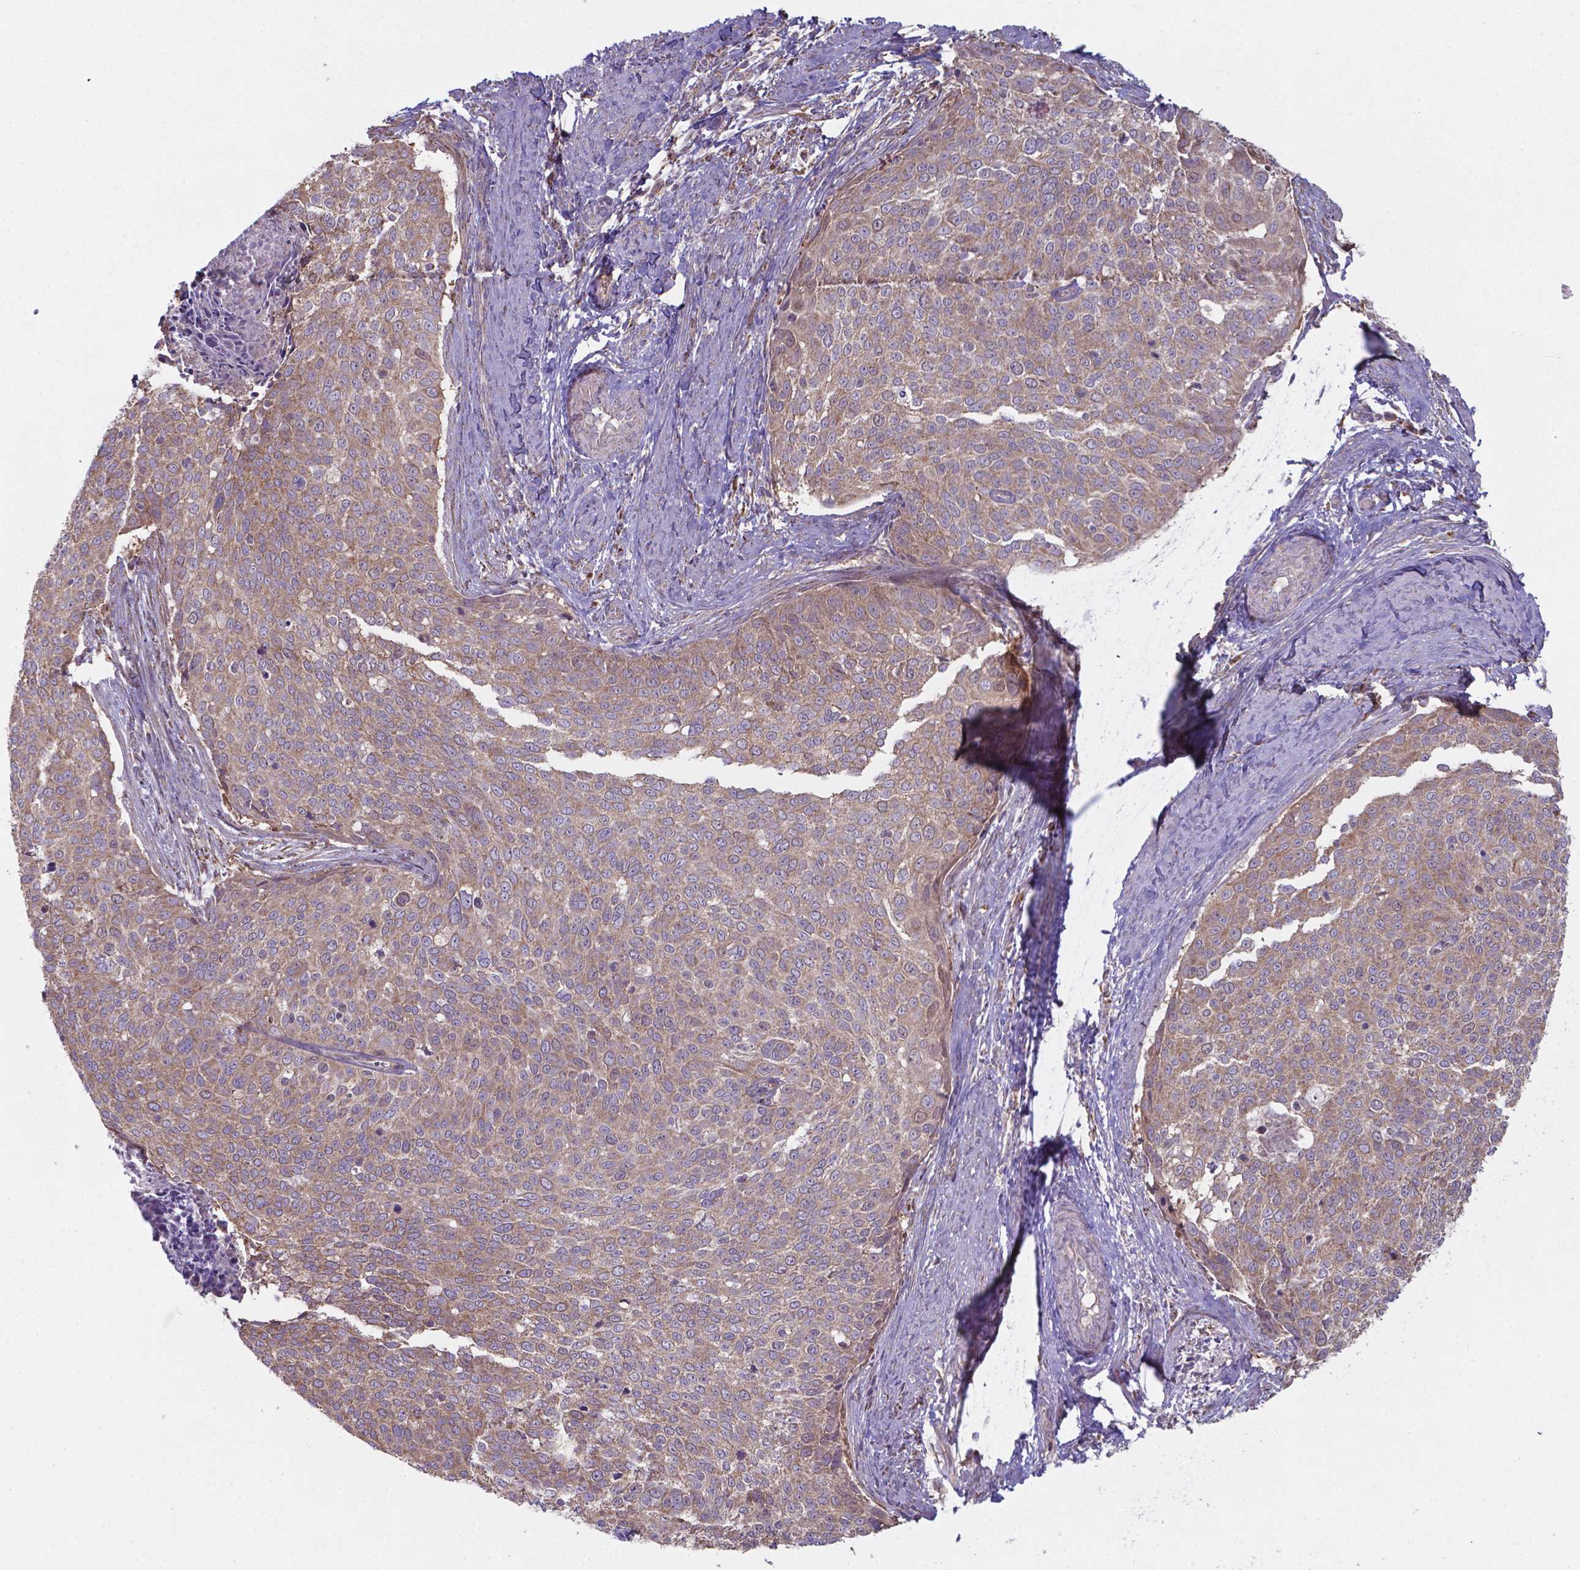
{"staining": {"intensity": "weak", "quantity": ">75%", "location": "cytoplasmic/membranous"}, "tissue": "cervical cancer", "cell_type": "Tumor cells", "image_type": "cancer", "snomed": [{"axis": "morphology", "description": "Squamous cell carcinoma, NOS"}, {"axis": "topography", "description": "Cervix"}], "caption": "Immunohistochemical staining of human cervical squamous cell carcinoma demonstrates low levels of weak cytoplasmic/membranous protein staining in about >75% of tumor cells.", "gene": "FAM114A1", "patient": {"sex": "female", "age": 39}}